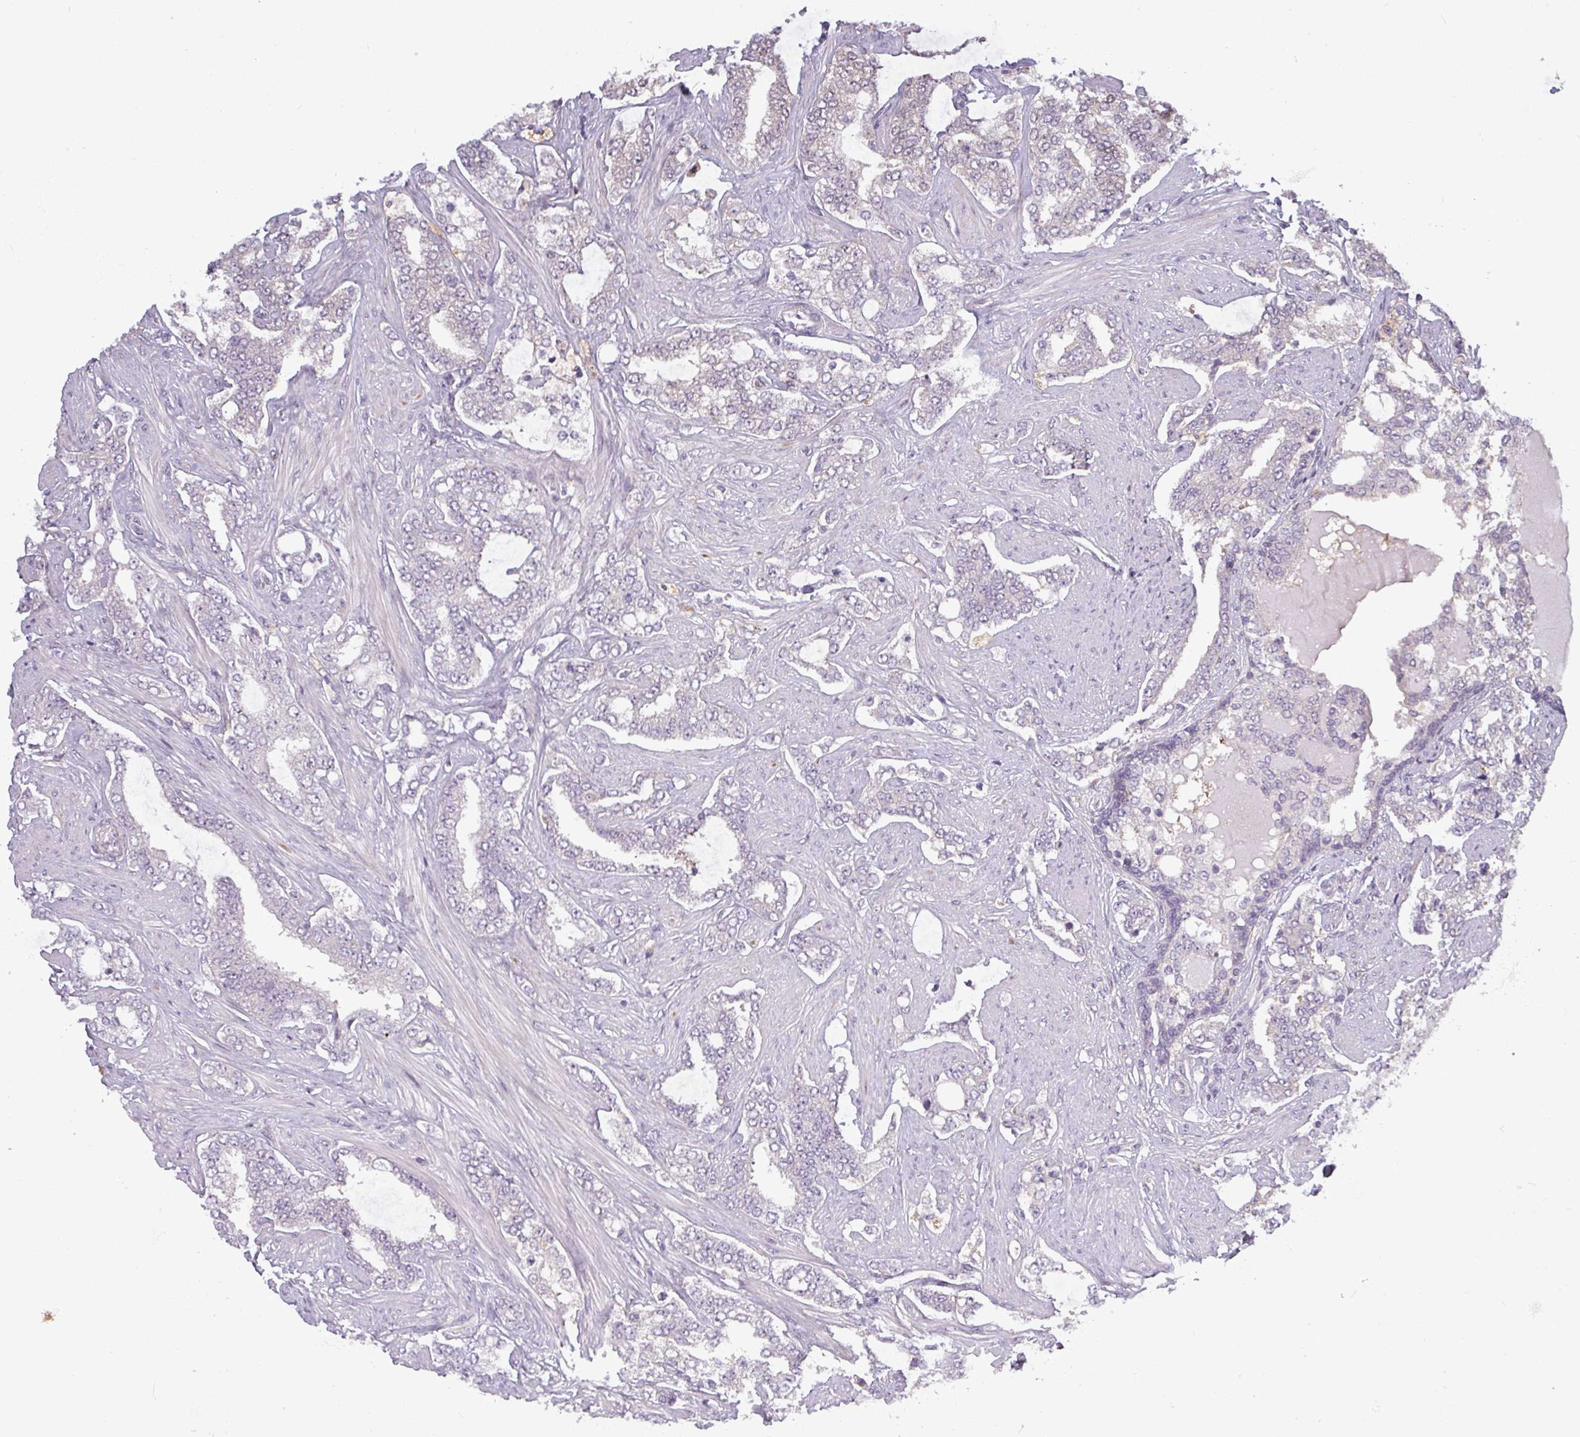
{"staining": {"intensity": "negative", "quantity": "none", "location": "none"}, "tissue": "prostate cancer", "cell_type": "Tumor cells", "image_type": "cancer", "snomed": [{"axis": "morphology", "description": "Adenocarcinoma, High grade"}, {"axis": "topography", "description": "Prostate"}], "caption": "Immunohistochemistry (IHC) of human high-grade adenocarcinoma (prostate) demonstrates no positivity in tumor cells.", "gene": "C2orf16", "patient": {"sex": "male", "age": 64}}